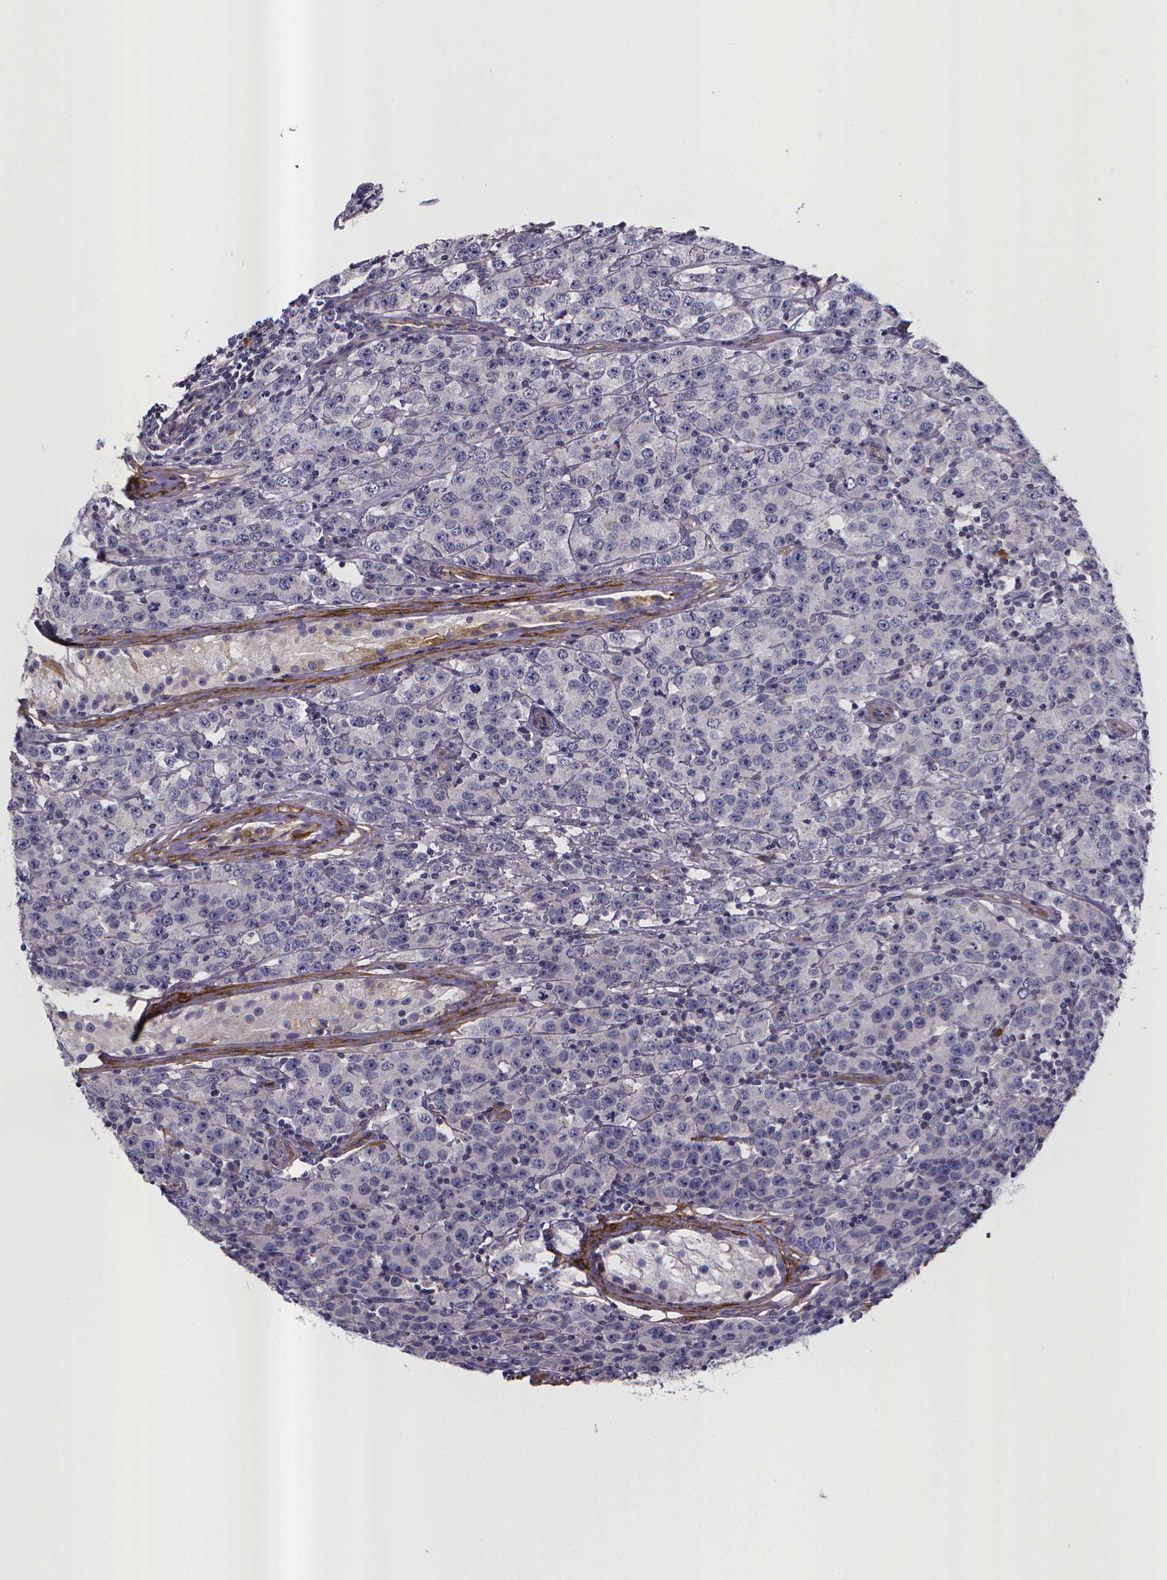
{"staining": {"intensity": "negative", "quantity": "none", "location": "none"}, "tissue": "testis cancer", "cell_type": "Tumor cells", "image_type": "cancer", "snomed": [{"axis": "morphology", "description": "Seminoma, NOS"}, {"axis": "topography", "description": "Testis"}], "caption": "This is a micrograph of immunohistochemistry staining of seminoma (testis), which shows no positivity in tumor cells. Brightfield microscopy of immunohistochemistry (IHC) stained with DAB (3,3'-diaminobenzidine) (brown) and hematoxylin (blue), captured at high magnification.", "gene": "RERG", "patient": {"sex": "male", "age": 52}}